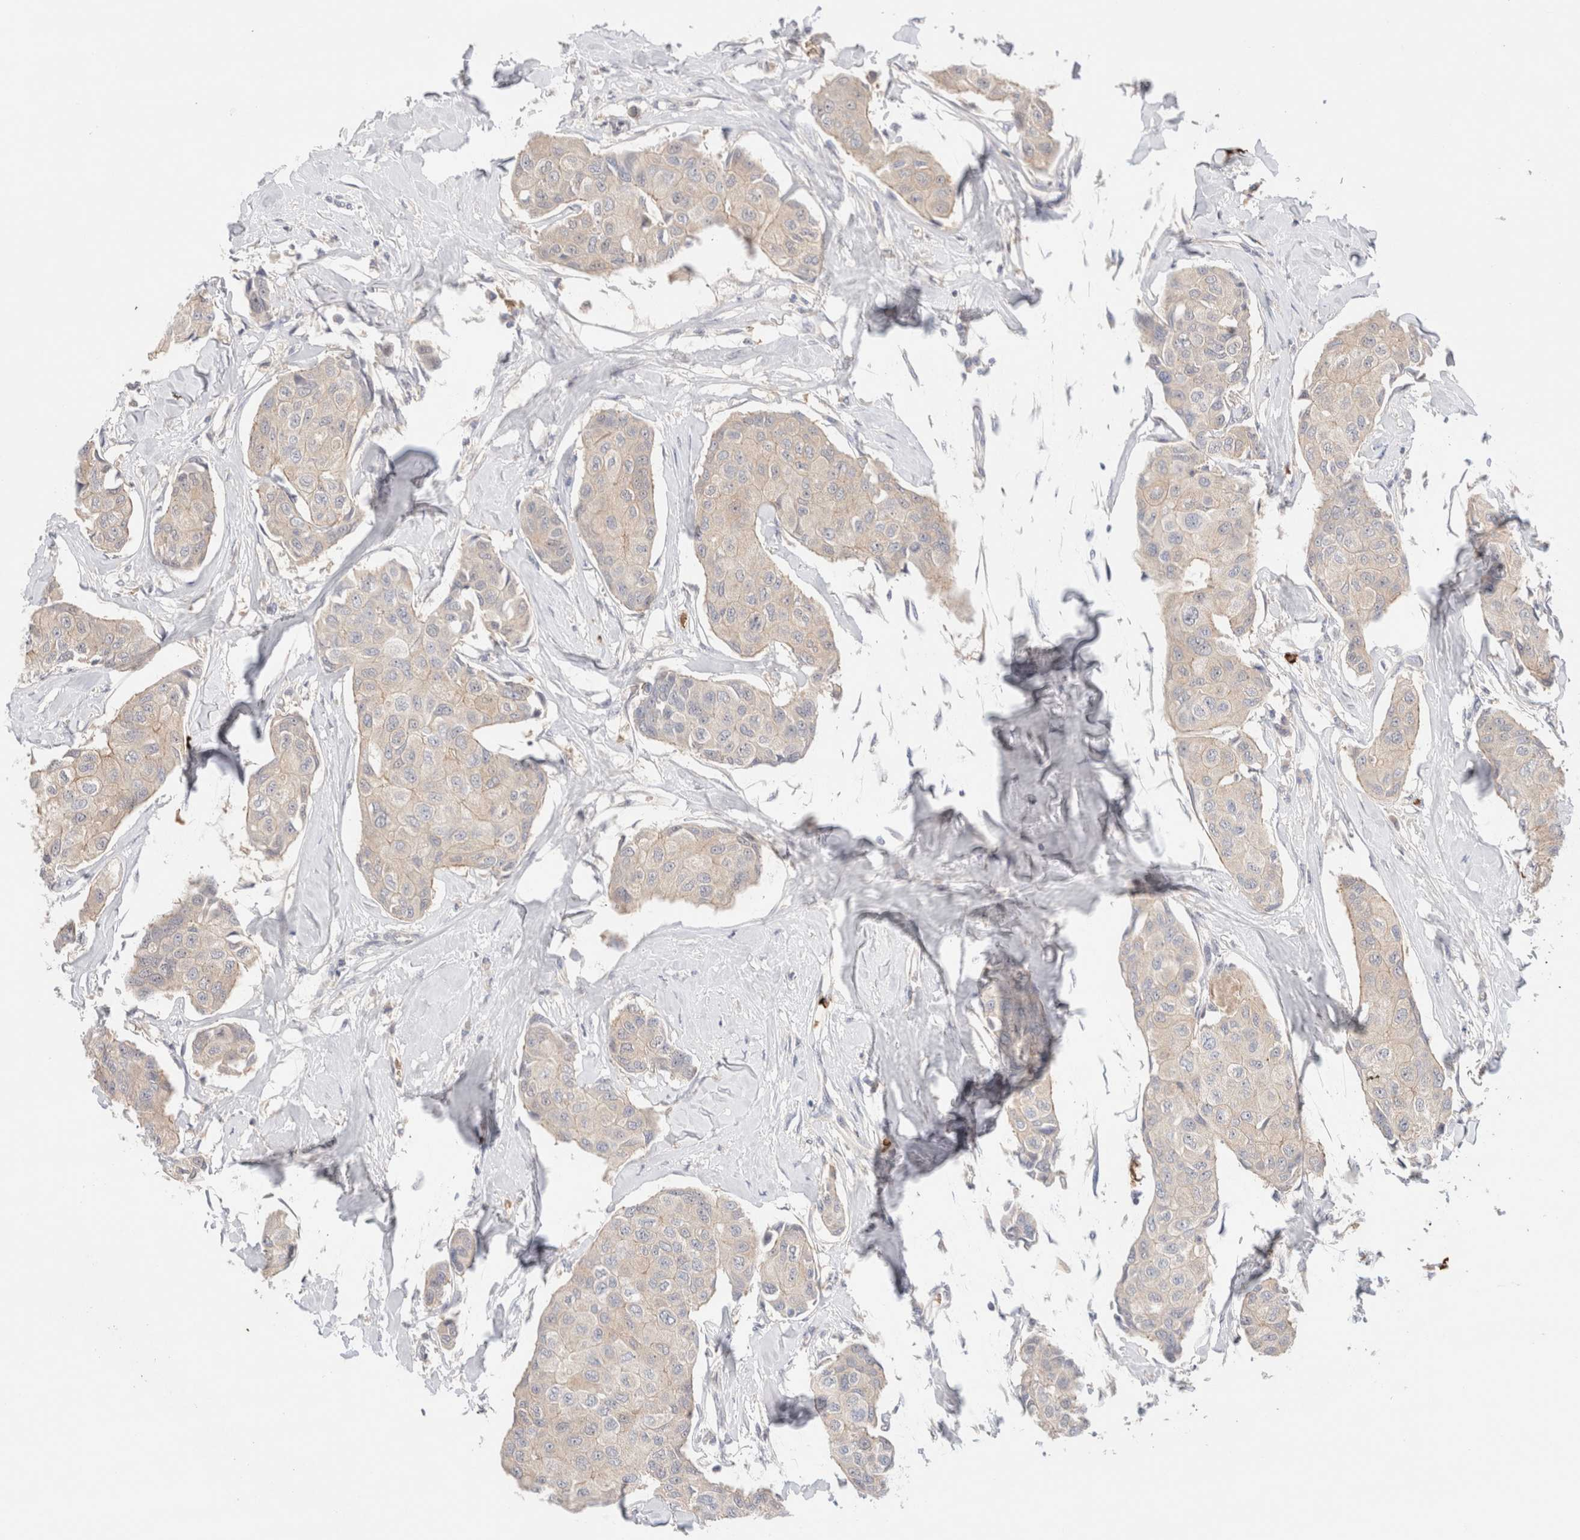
{"staining": {"intensity": "weak", "quantity": "<25%", "location": "cytoplasmic/membranous"}, "tissue": "breast cancer", "cell_type": "Tumor cells", "image_type": "cancer", "snomed": [{"axis": "morphology", "description": "Duct carcinoma"}, {"axis": "topography", "description": "Breast"}], "caption": "DAB immunohistochemical staining of human breast cancer (intraductal carcinoma) shows no significant positivity in tumor cells.", "gene": "MST1", "patient": {"sex": "female", "age": 80}}